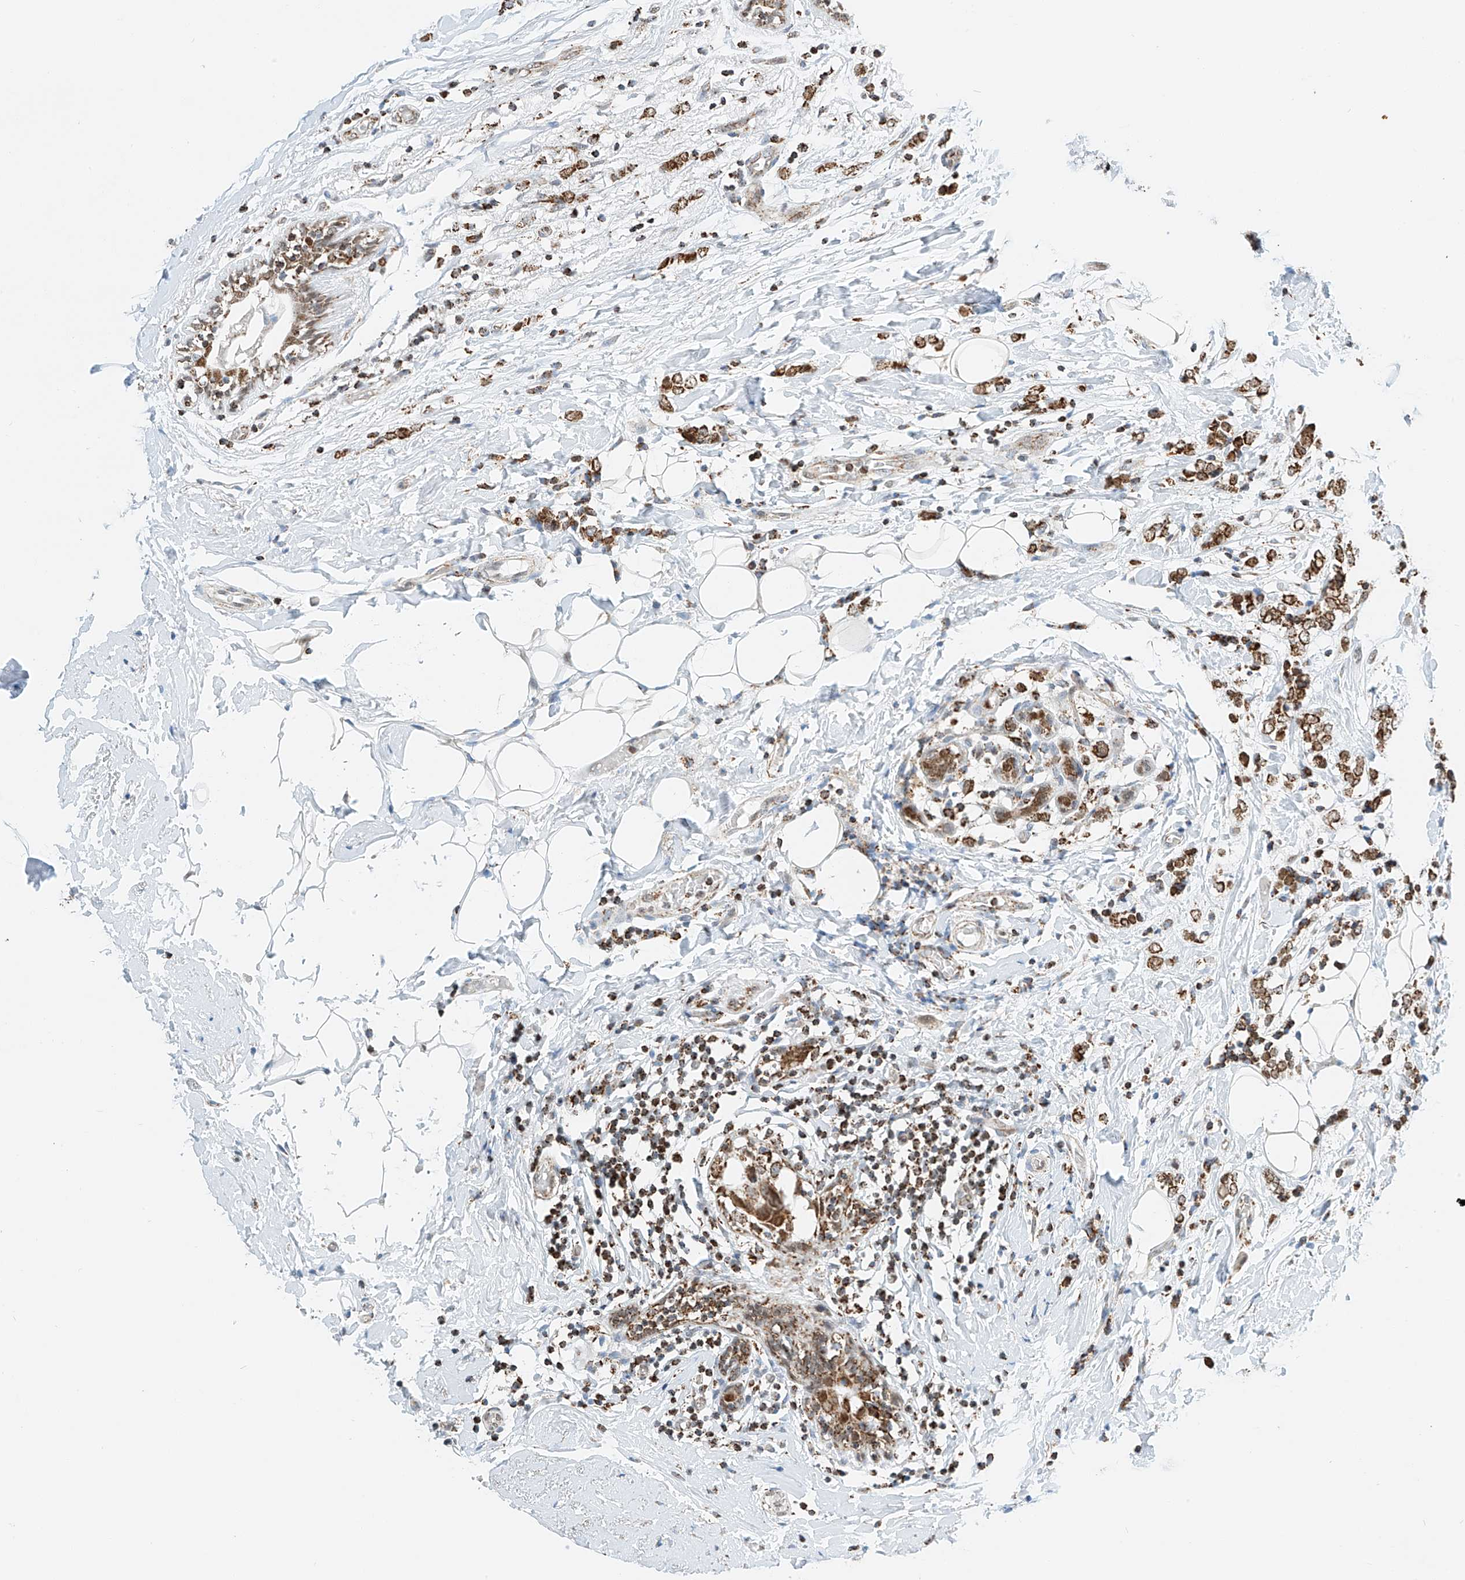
{"staining": {"intensity": "moderate", "quantity": ">75%", "location": "cytoplasmic/membranous"}, "tissue": "breast cancer", "cell_type": "Tumor cells", "image_type": "cancer", "snomed": [{"axis": "morphology", "description": "Normal tissue, NOS"}, {"axis": "morphology", "description": "Lobular carcinoma"}, {"axis": "topography", "description": "Breast"}], "caption": "Brown immunohistochemical staining in lobular carcinoma (breast) reveals moderate cytoplasmic/membranous expression in about >75% of tumor cells.", "gene": "PPA2", "patient": {"sex": "female", "age": 47}}